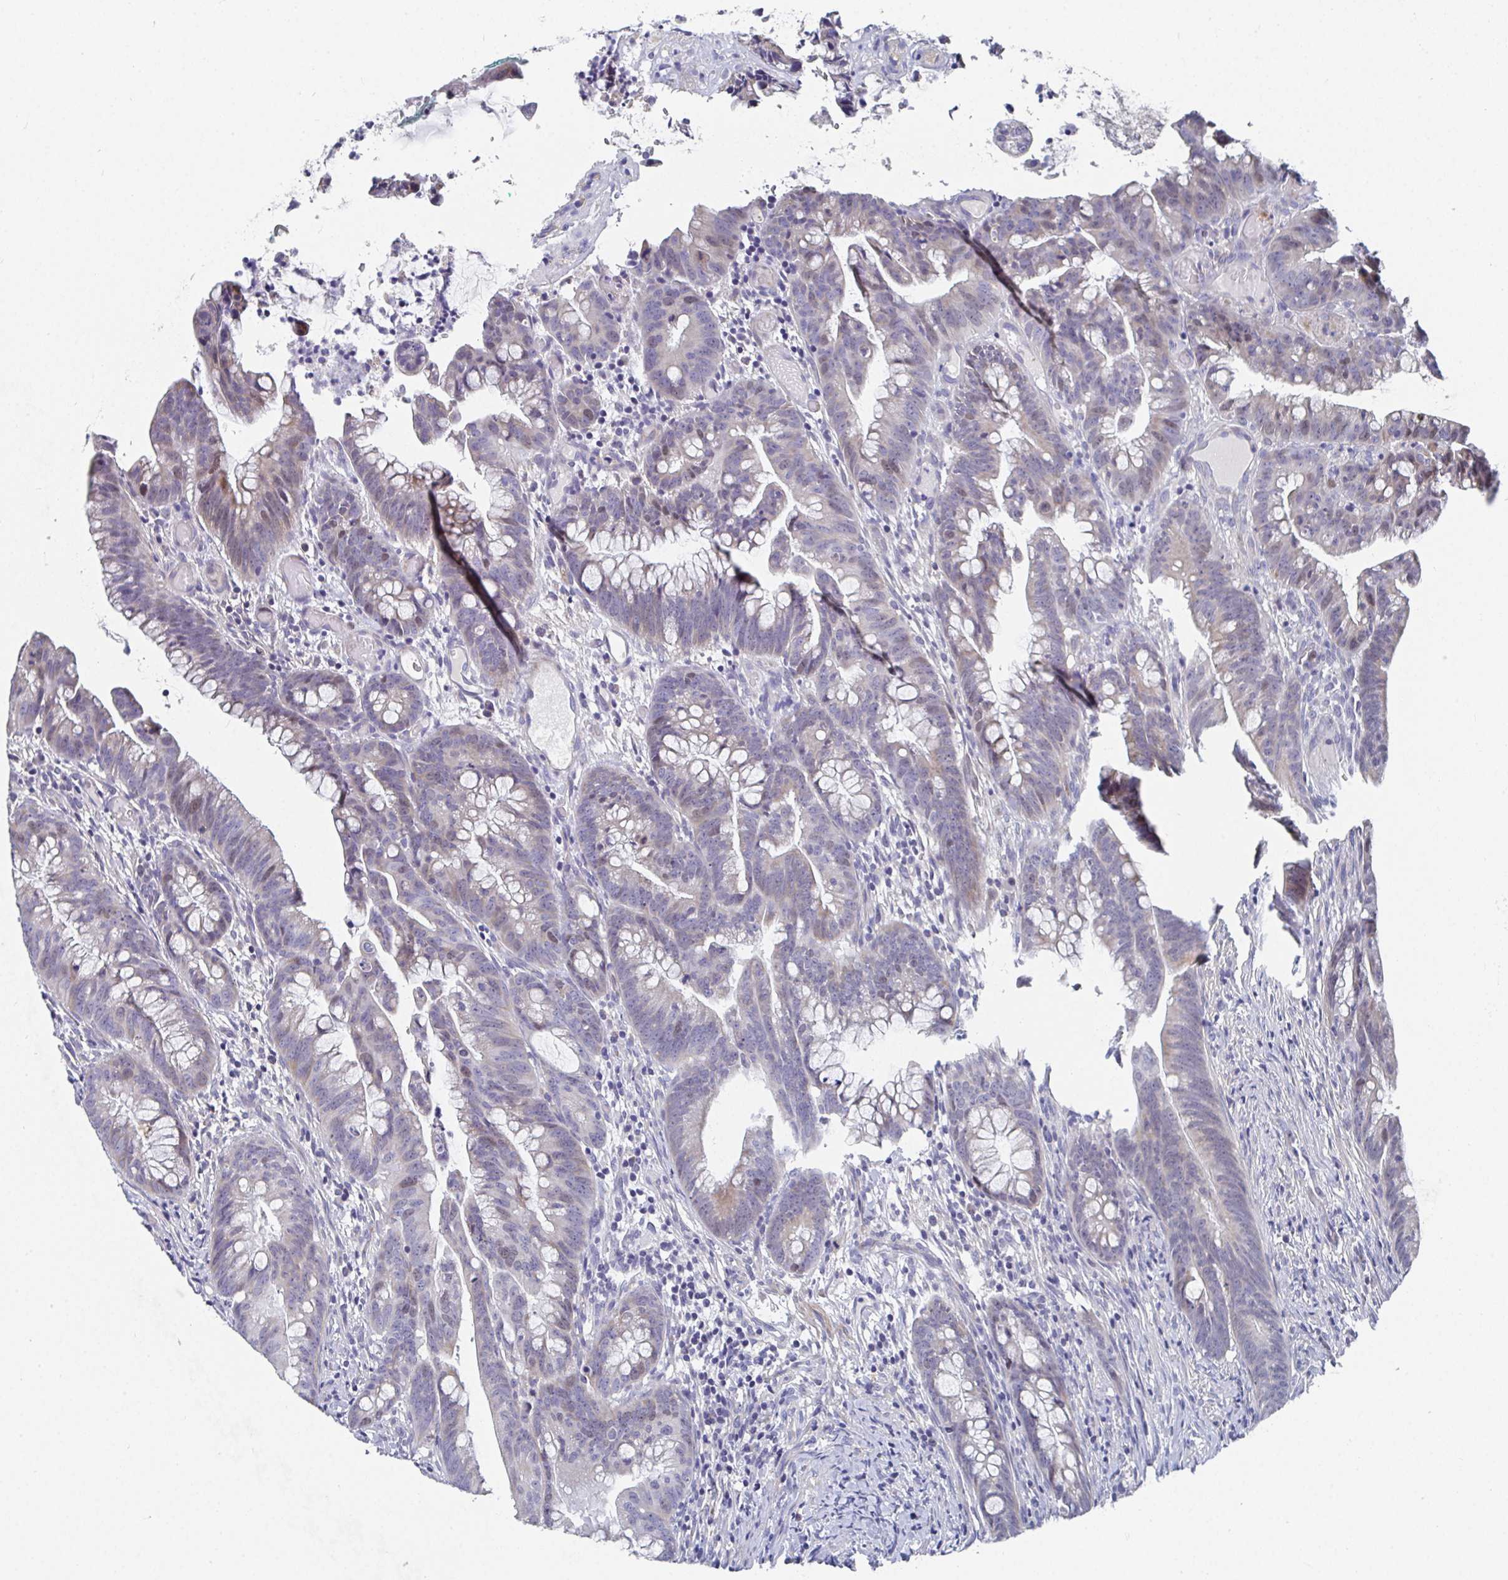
{"staining": {"intensity": "weak", "quantity": "25%-75%", "location": "nuclear"}, "tissue": "colorectal cancer", "cell_type": "Tumor cells", "image_type": "cancer", "snomed": [{"axis": "morphology", "description": "Adenocarcinoma, NOS"}, {"axis": "topography", "description": "Colon"}], "caption": "Immunohistochemistry of colorectal cancer shows low levels of weak nuclear expression in approximately 25%-75% of tumor cells. (Brightfield microscopy of DAB IHC at high magnification).", "gene": "ATP5F1C", "patient": {"sex": "male", "age": 62}}